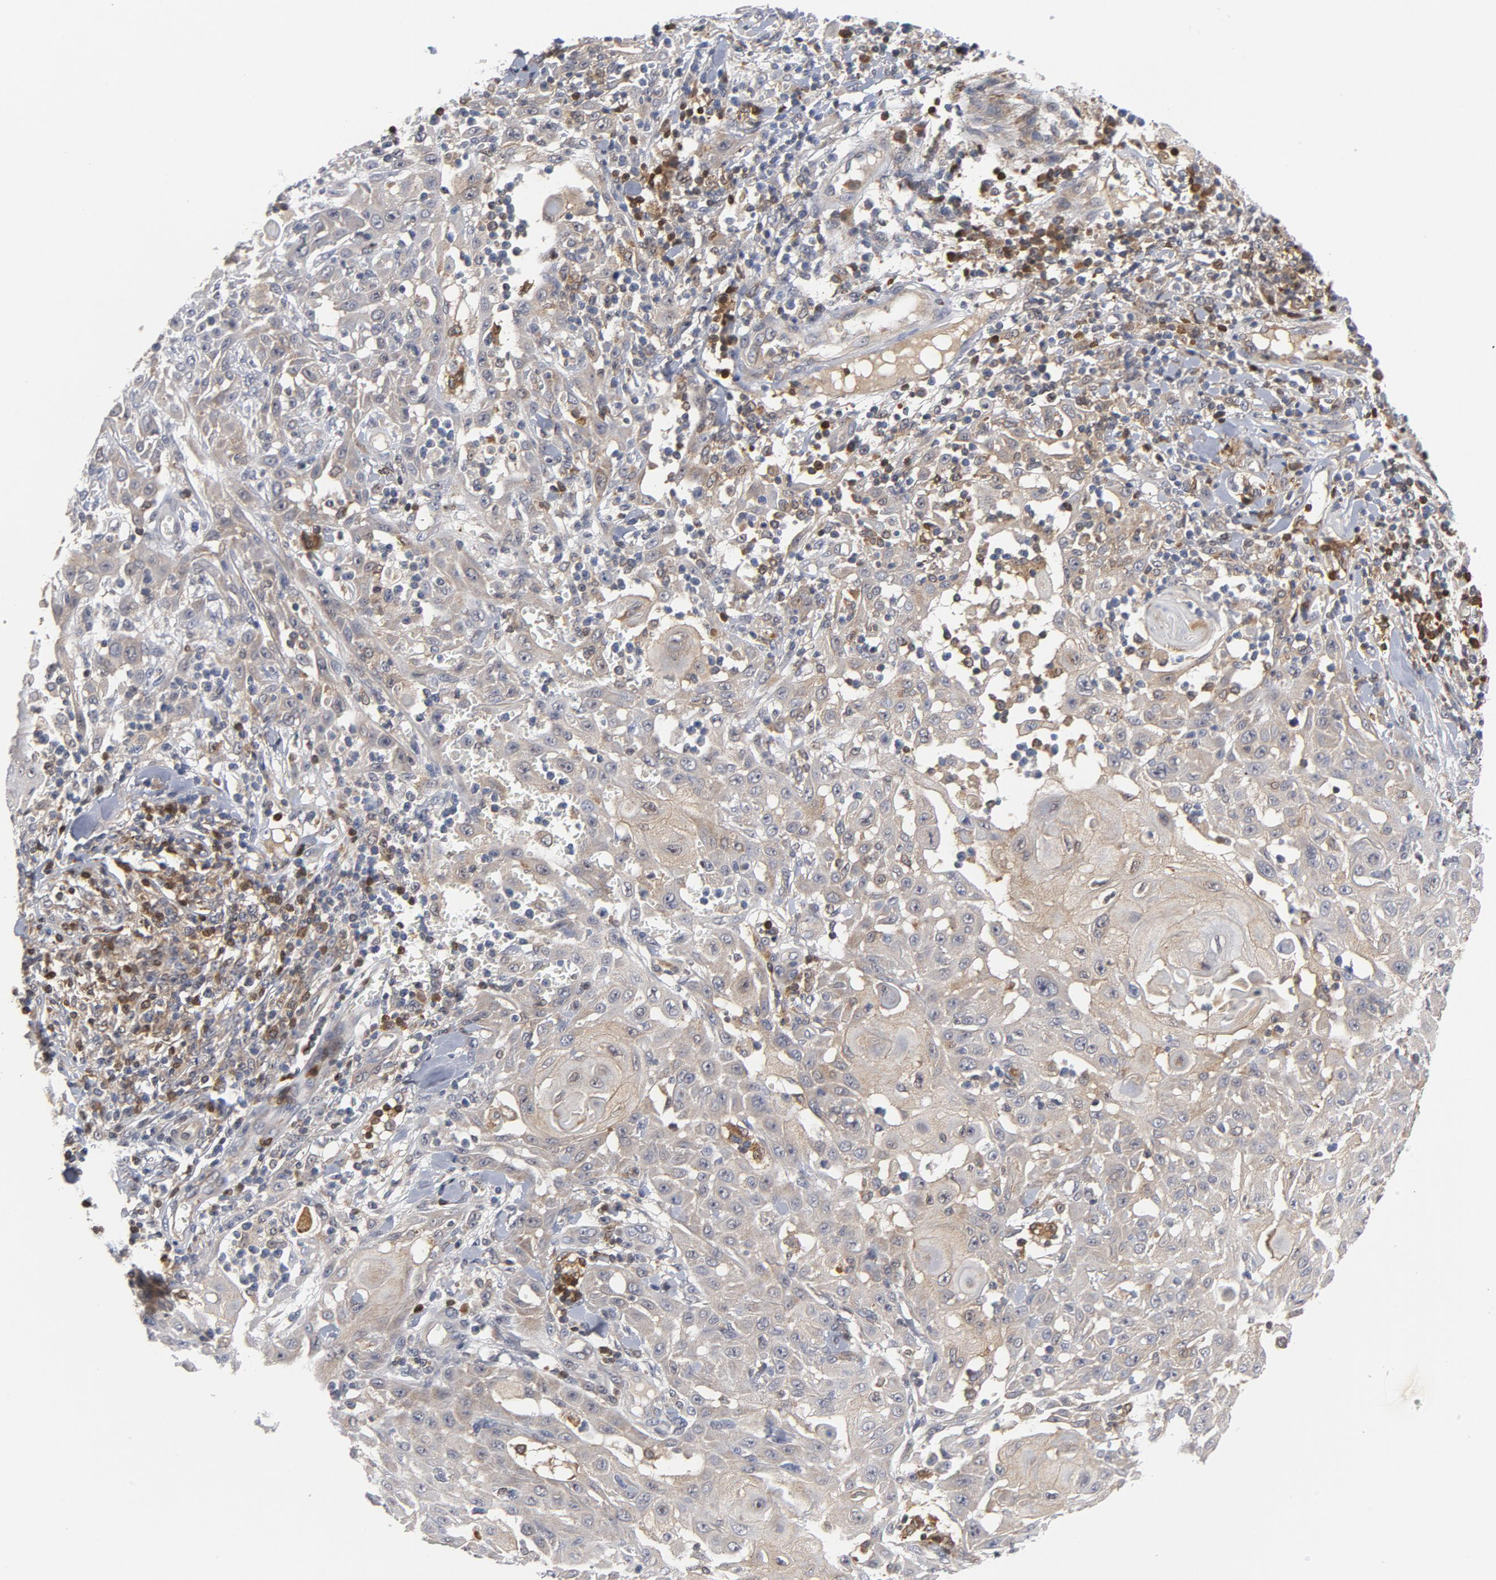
{"staining": {"intensity": "weak", "quantity": "<25%", "location": "cytoplasmic/membranous"}, "tissue": "skin cancer", "cell_type": "Tumor cells", "image_type": "cancer", "snomed": [{"axis": "morphology", "description": "Squamous cell carcinoma, NOS"}, {"axis": "topography", "description": "Skin"}], "caption": "Immunohistochemistry of skin cancer (squamous cell carcinoma) demonstrates no staining in tumor cells. The staining was performed using DAB (3,3'-diaminobenzidine) to visualize the protein expression in brown, while the nuclei were stained in blue with hematoxylin (Magnification: 20x).", "gene": "TRADD", "patient": {"sex": "male", "age": 24}}